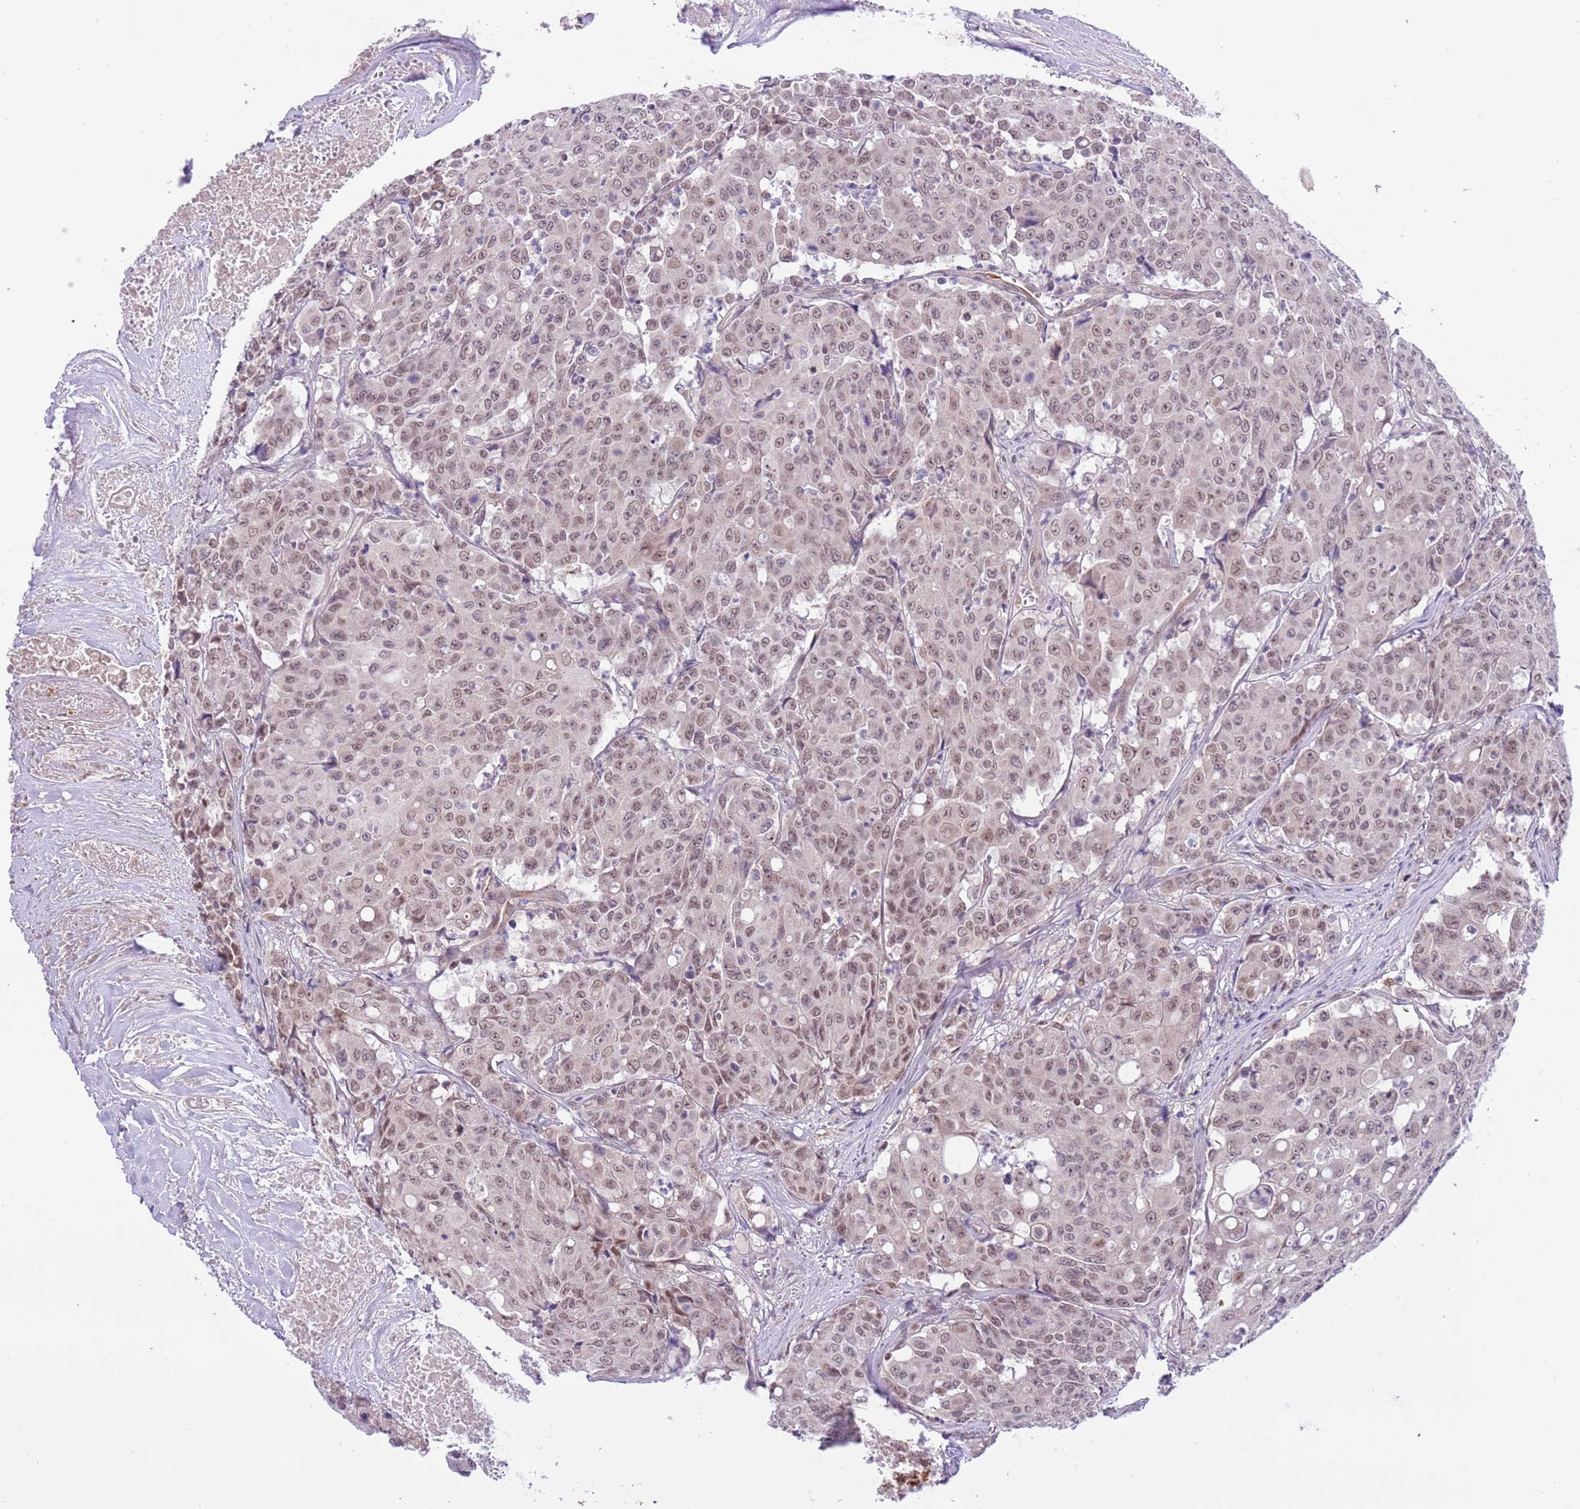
{"staining": {"intensity": "weak", "quantity": ">75%", "location": "nuclear"}, "tissue": "colorectal cancer", "cell_type": "Tumor cells", "image_type": "cancer", "snomed": [{"axis": "morphology", "description": "Adenocarcinoma, NOS"}, {"axis": "topography", "description": "Colon"}], "caption": "Weak nuclear staining for a protein is appreciated in about >75% of tumor cells of colorectal cancer (adenocarcinoma) using immunohistochemistry.", "gene": "MAGEF1", "patient": {"sex": "male", "age": 51}}